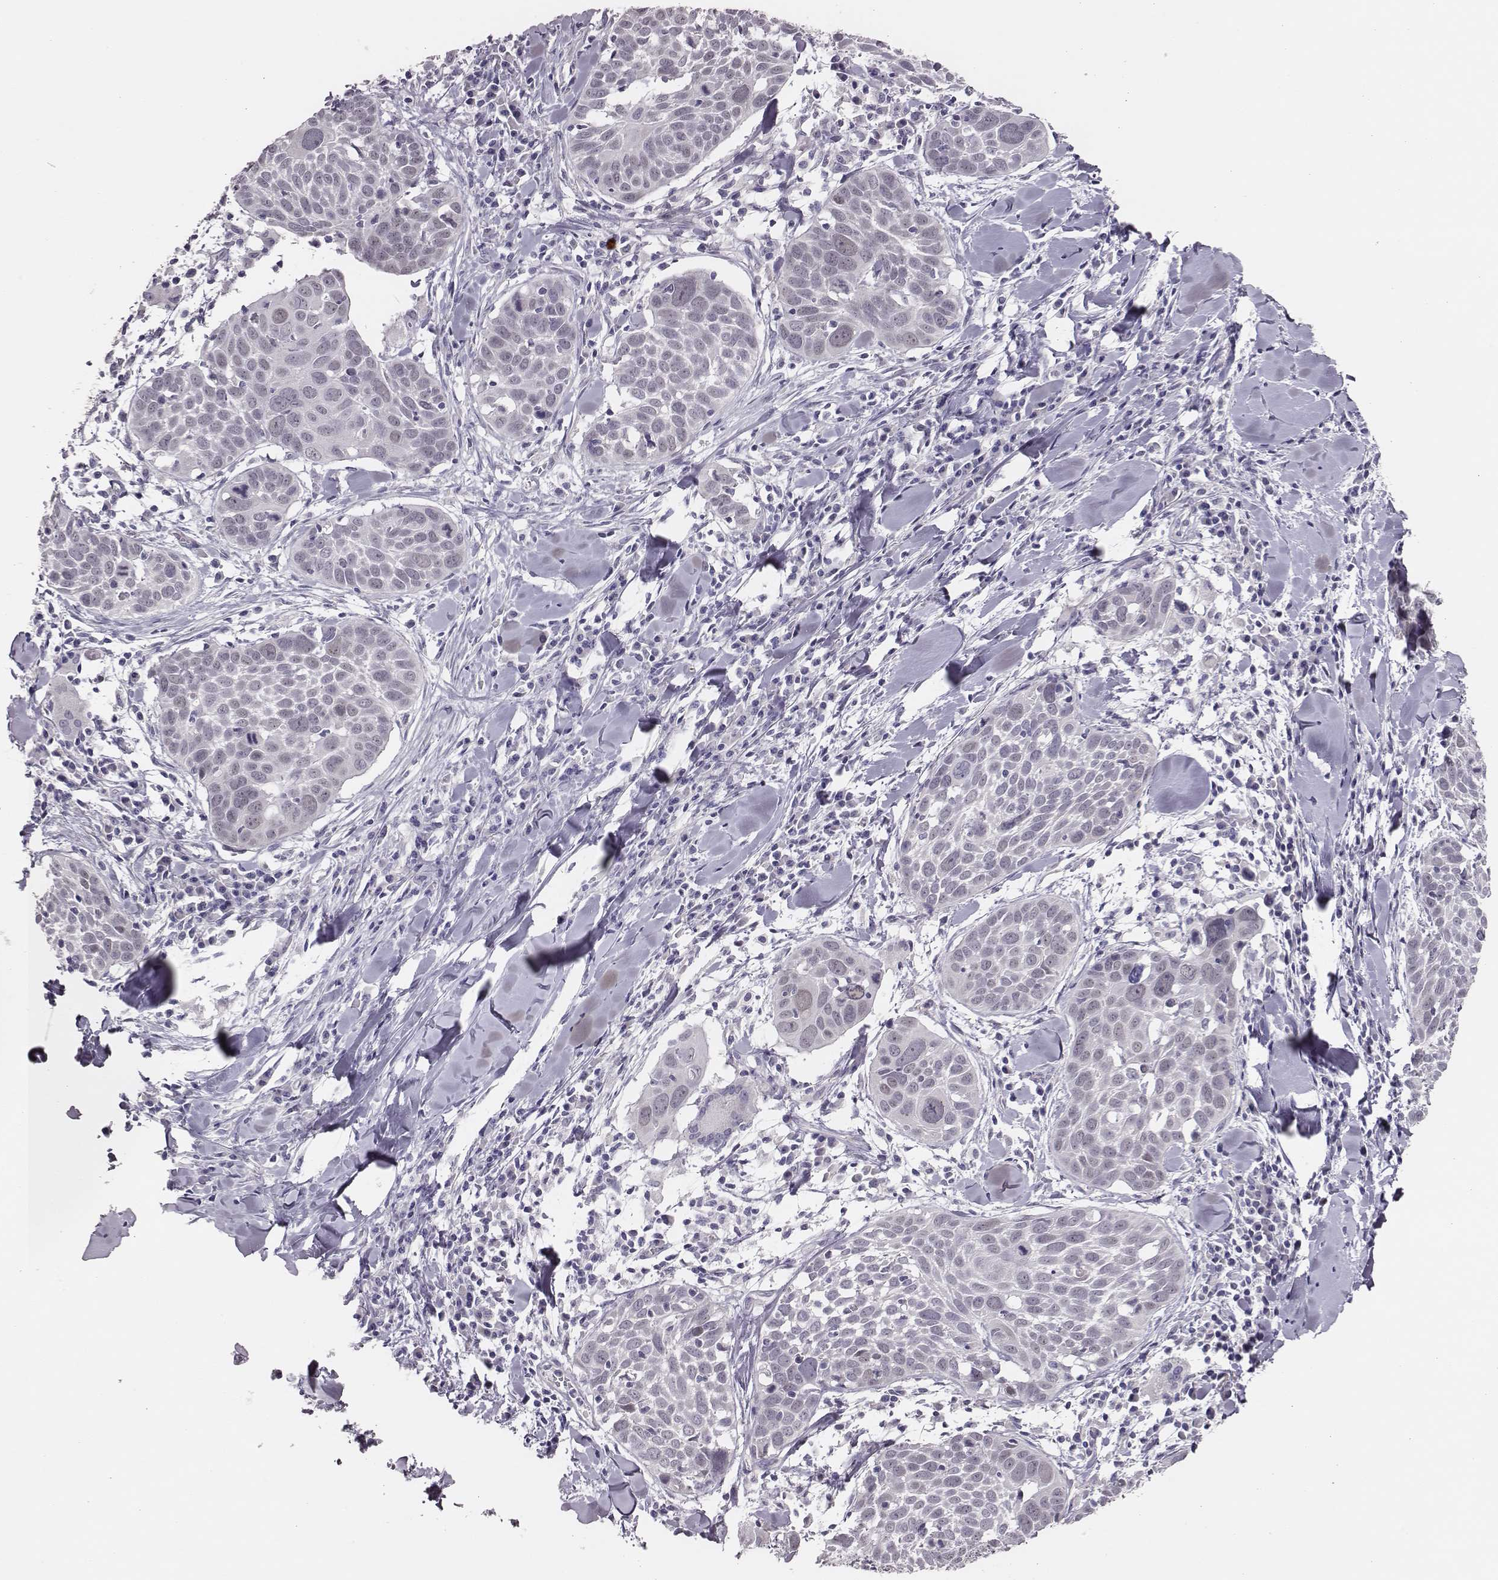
{"staining": {"intensity": "negative", "quantity": "none", "location": "none"}, "tissue": "lung cancer", "cell_type": "Tumor cells", "image_type": "cancer", "snomed": [{"axis": "morphology", "description": "Squamous cell carcinoma, NOS"}, {"axis": "topography", "description": "Lung"}], "caption": "This is an IHC image of human squamous cell carcinoma (lung). There is no positivity in tumor cells.", "gene": "SCML2", "patient": {"sex": "male", "age": 57}}